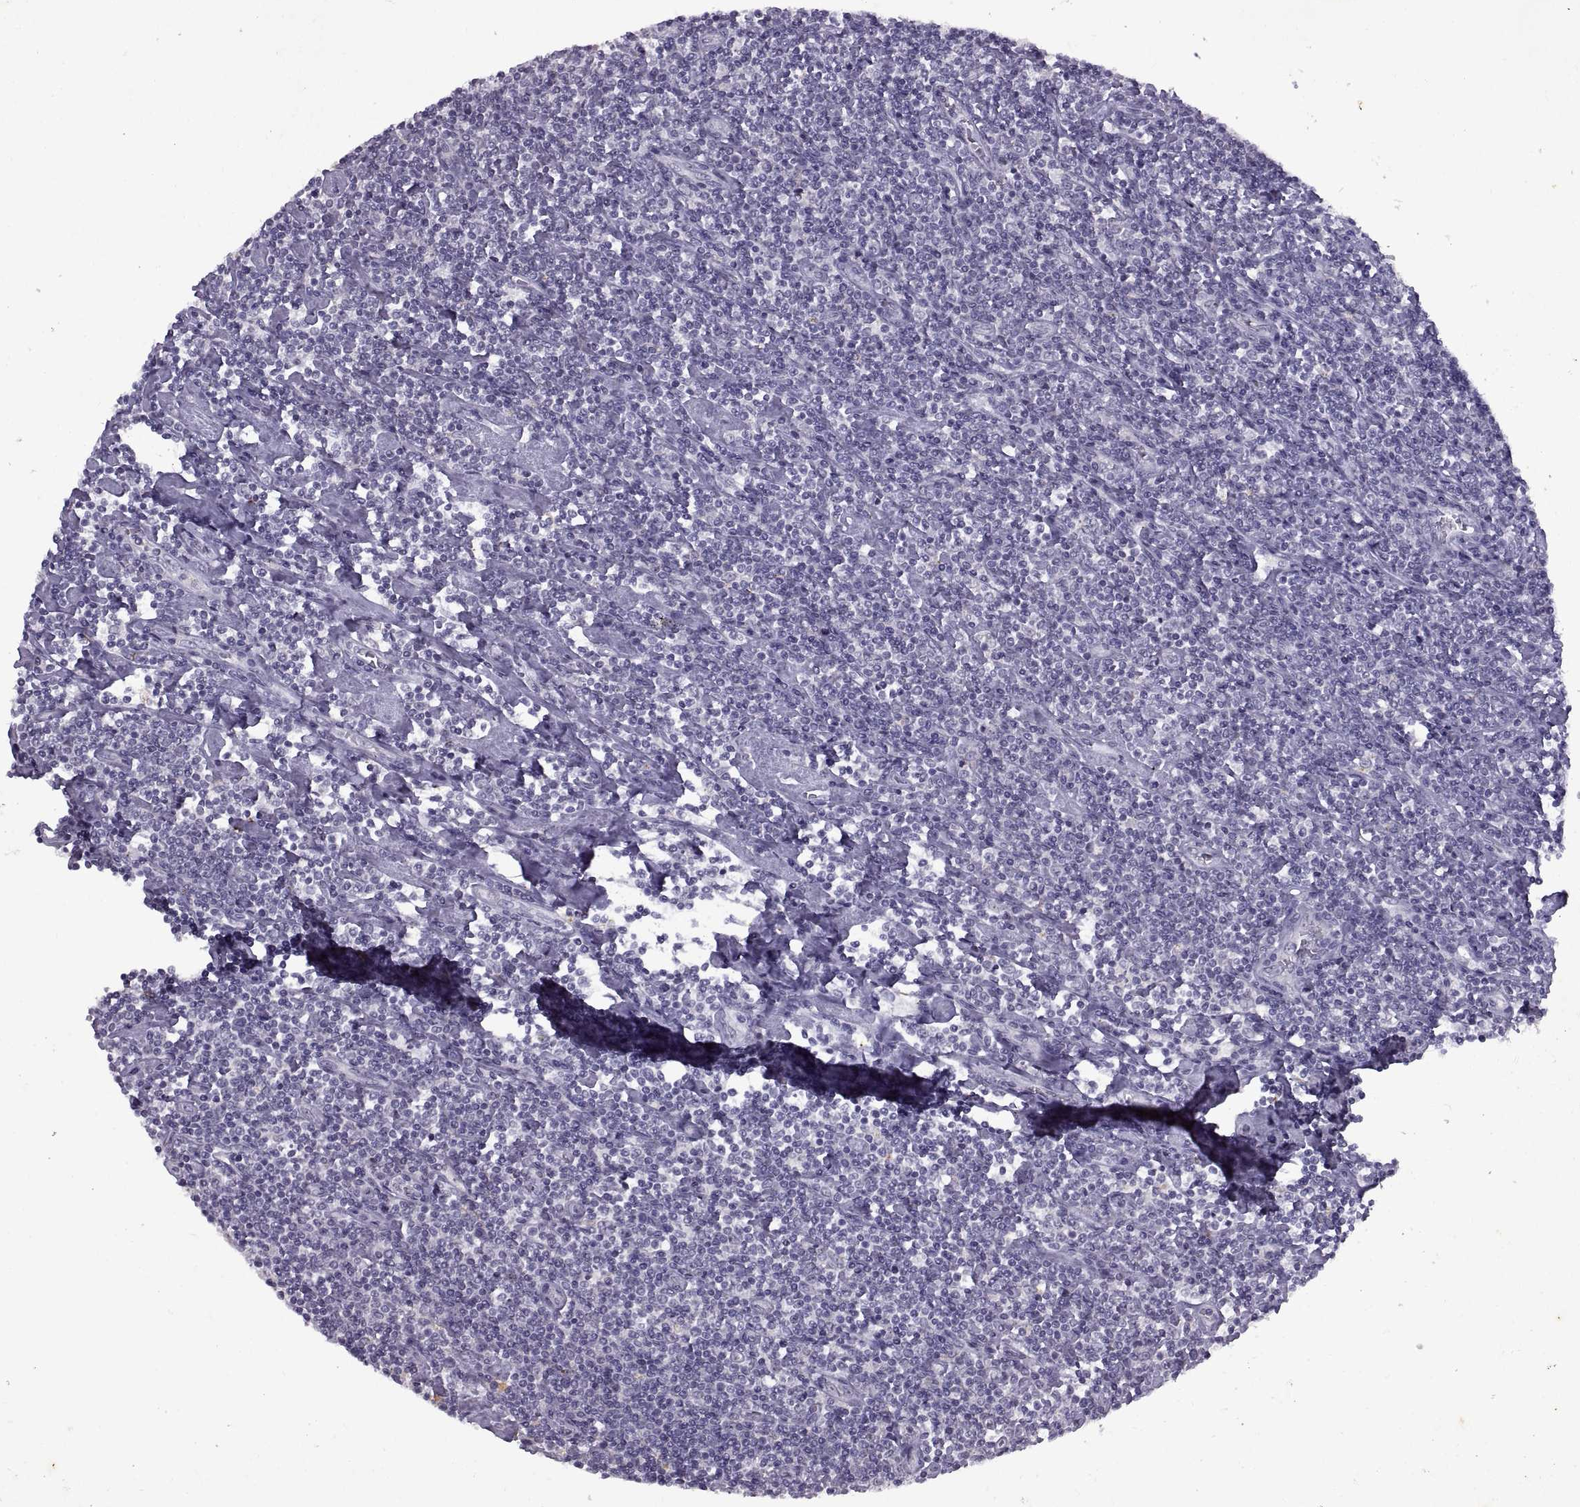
{"staining": {"intensity": "weak", "quantity": "<25%", "location": "nuclear"}, "tissue": "lymphoma", "cell_type": "Tumor cells", "image_type": "cancer", "snomed": [{"axis": "morphology", "description": "Hodgkin's disease, NOS"}, {"axis": "topography", "description": "Lymph node"}], "caption": "Immunohistochemistry (IHC) micrograph of Hodgkin's disease stained for a protein (brown), which displays no positivity in tumor cells.", "gene": "SINHCAF", "patient": {"sex": "male", "age": 40}}